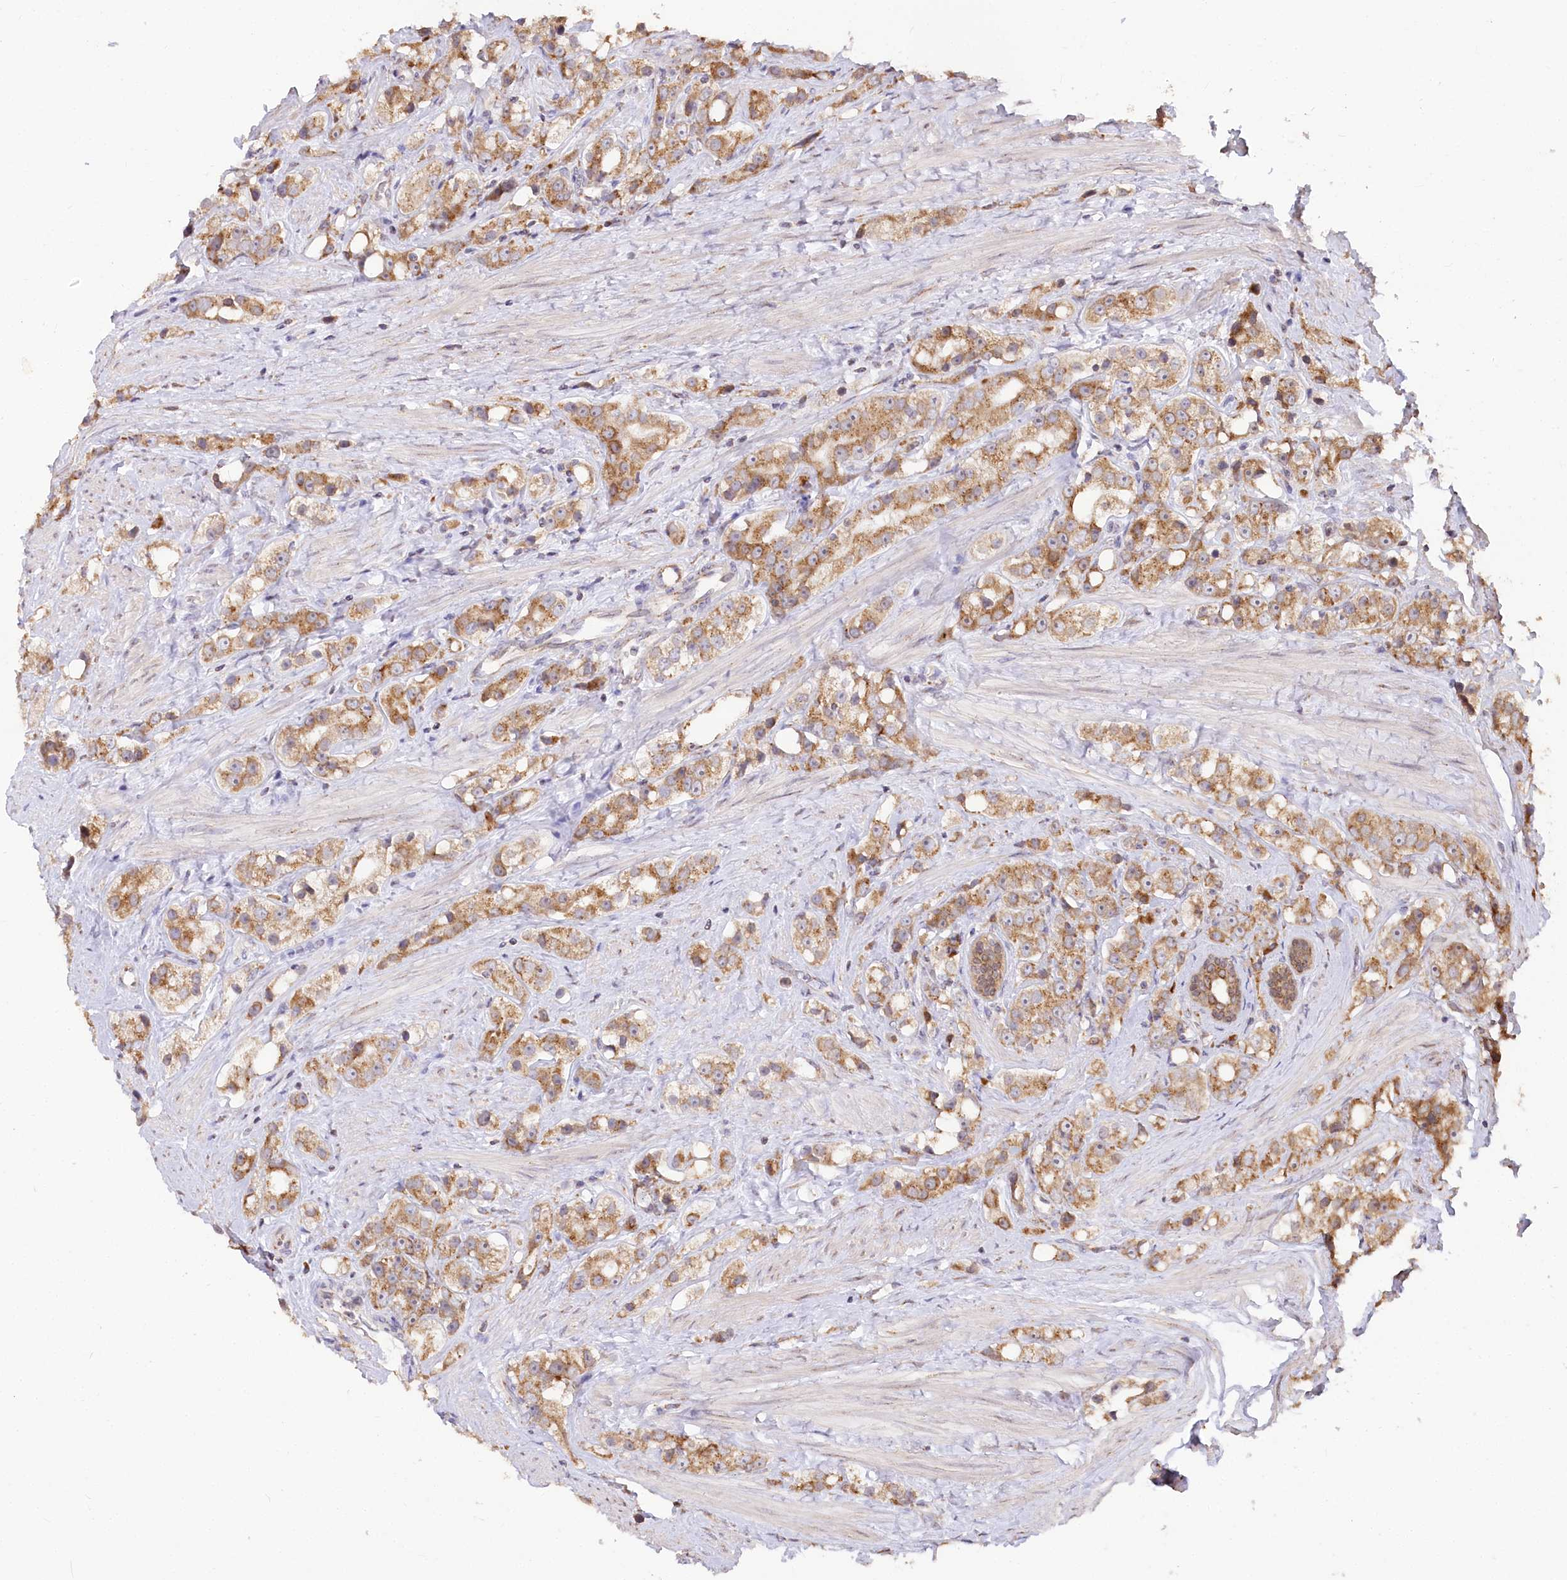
{"staining": {"intensity": "moderate", "quantity": ">75%", "location": "cytoplasmic/membranous"}, "tissue": "prostate cancer", "cell_type": "Tumor cells", "image_type": "cancer", "snomed": [{"axis": "morphology", "description": "Adenocarcinoma, NOS"}, {"axis": "topography", "description": "Prostate"}], "caption": "Immunohistochemical staining of human prostate cancer shows medium levels of moderate cytoplasmic/membranous protein positivity in about >75% of tumor cells.", "gene": "STT3B", "patient": {"sex": "male", "age": 79}}